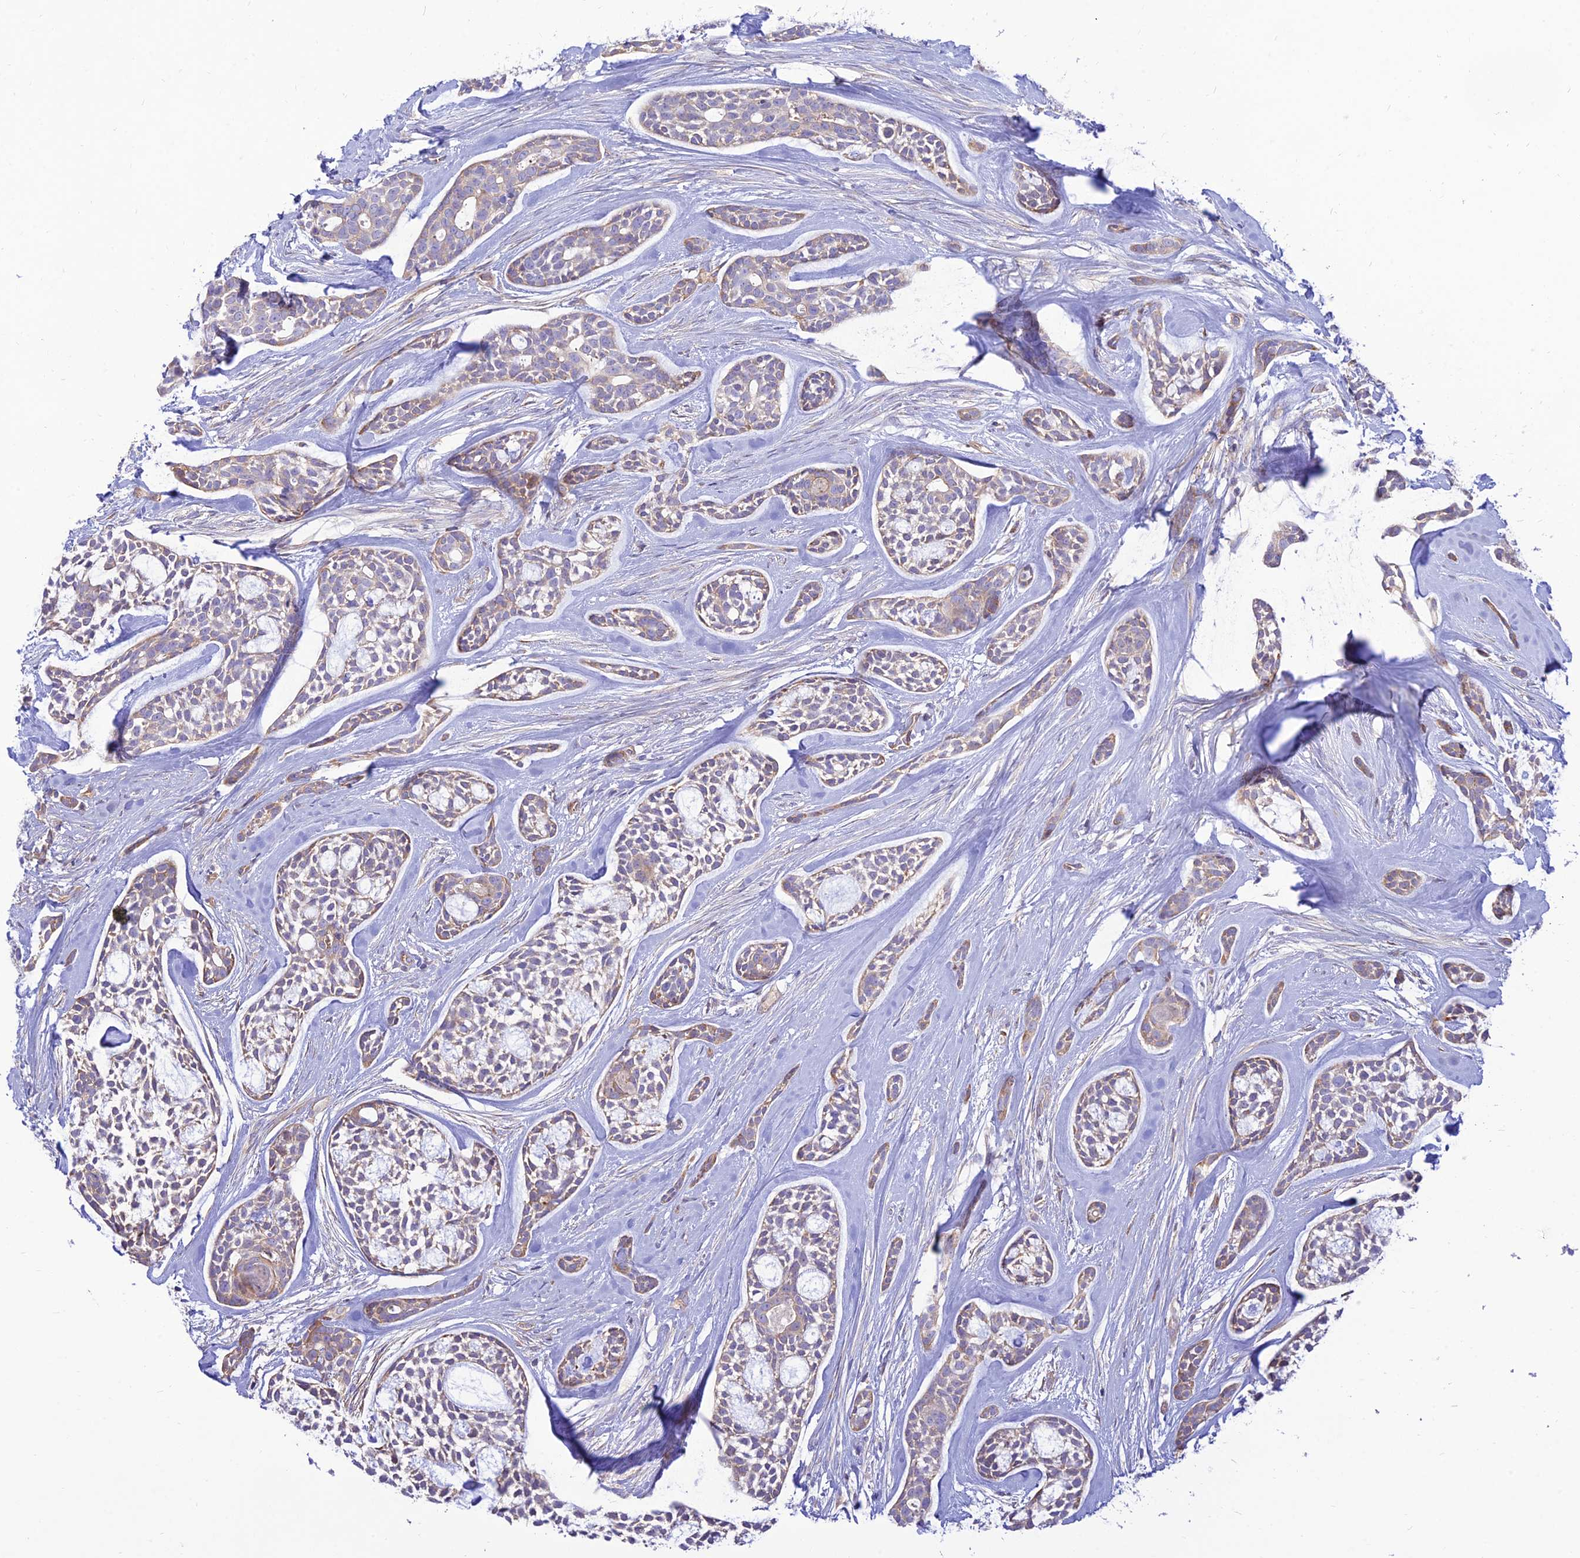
{"staining": {"intensity": "weak", "quantity": "<25%", "location": "cytoplasmic/membranous"}, "tissue": "head and neck cancer", "cell_type": "Tumor cells", "image_type": "cancer", "snomed": [{"axis": "morphology", "description": "Adenocarcinoma, NOS"}, {"axis": "topography", "description": "Subcutis"}, {"axis": "topography", "description": "Head-Neck"}], "caption": "Immunohistochemical staining of head and neck adenocarcinoma shows no significant expression in tumor cells.", "gene": "KCNAB1", "patient": {"sex": "female", "age": 73}}